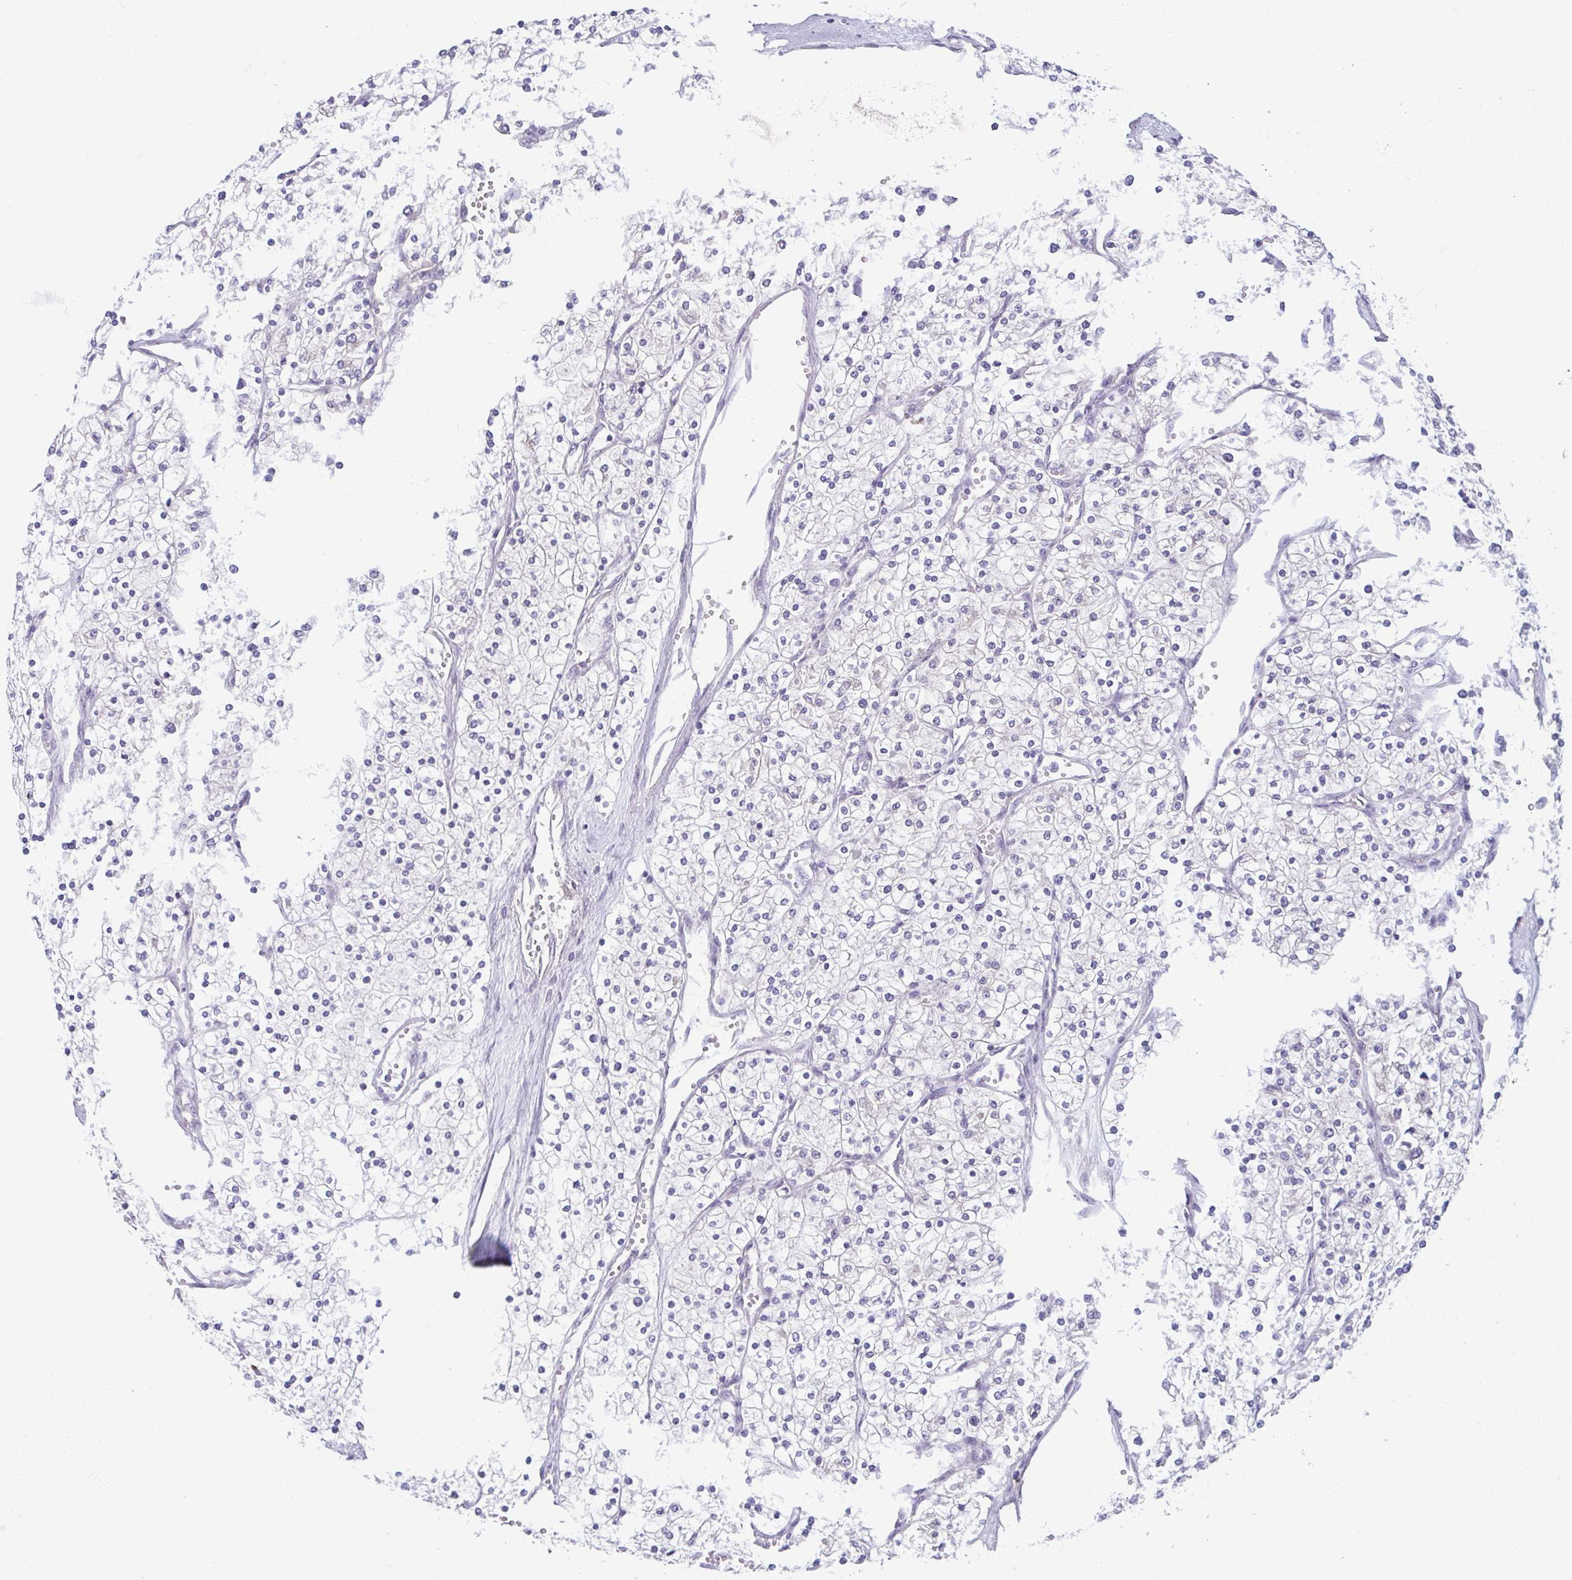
{"staining": {"intensity": "negative", "quantity": "none", "location": "none"}, "tissue": "renal cancer", "cell_type": "Tumor cells", "image_type": "cancer", "snomed": [{"axis": "morphology", "description": "Adenocarcinoma, NOS"}, {"axis": "topography", "description": "Kidney"}], "caption": "Micrograph shows no significant protein staining in tumor cells of adenocarcinoma (renal). (DAB immunohistochemistry (IHC) with hematoxylin counter stain).", "gene": "TMEM108", "patient": {"sex": "male", "age": 80}}